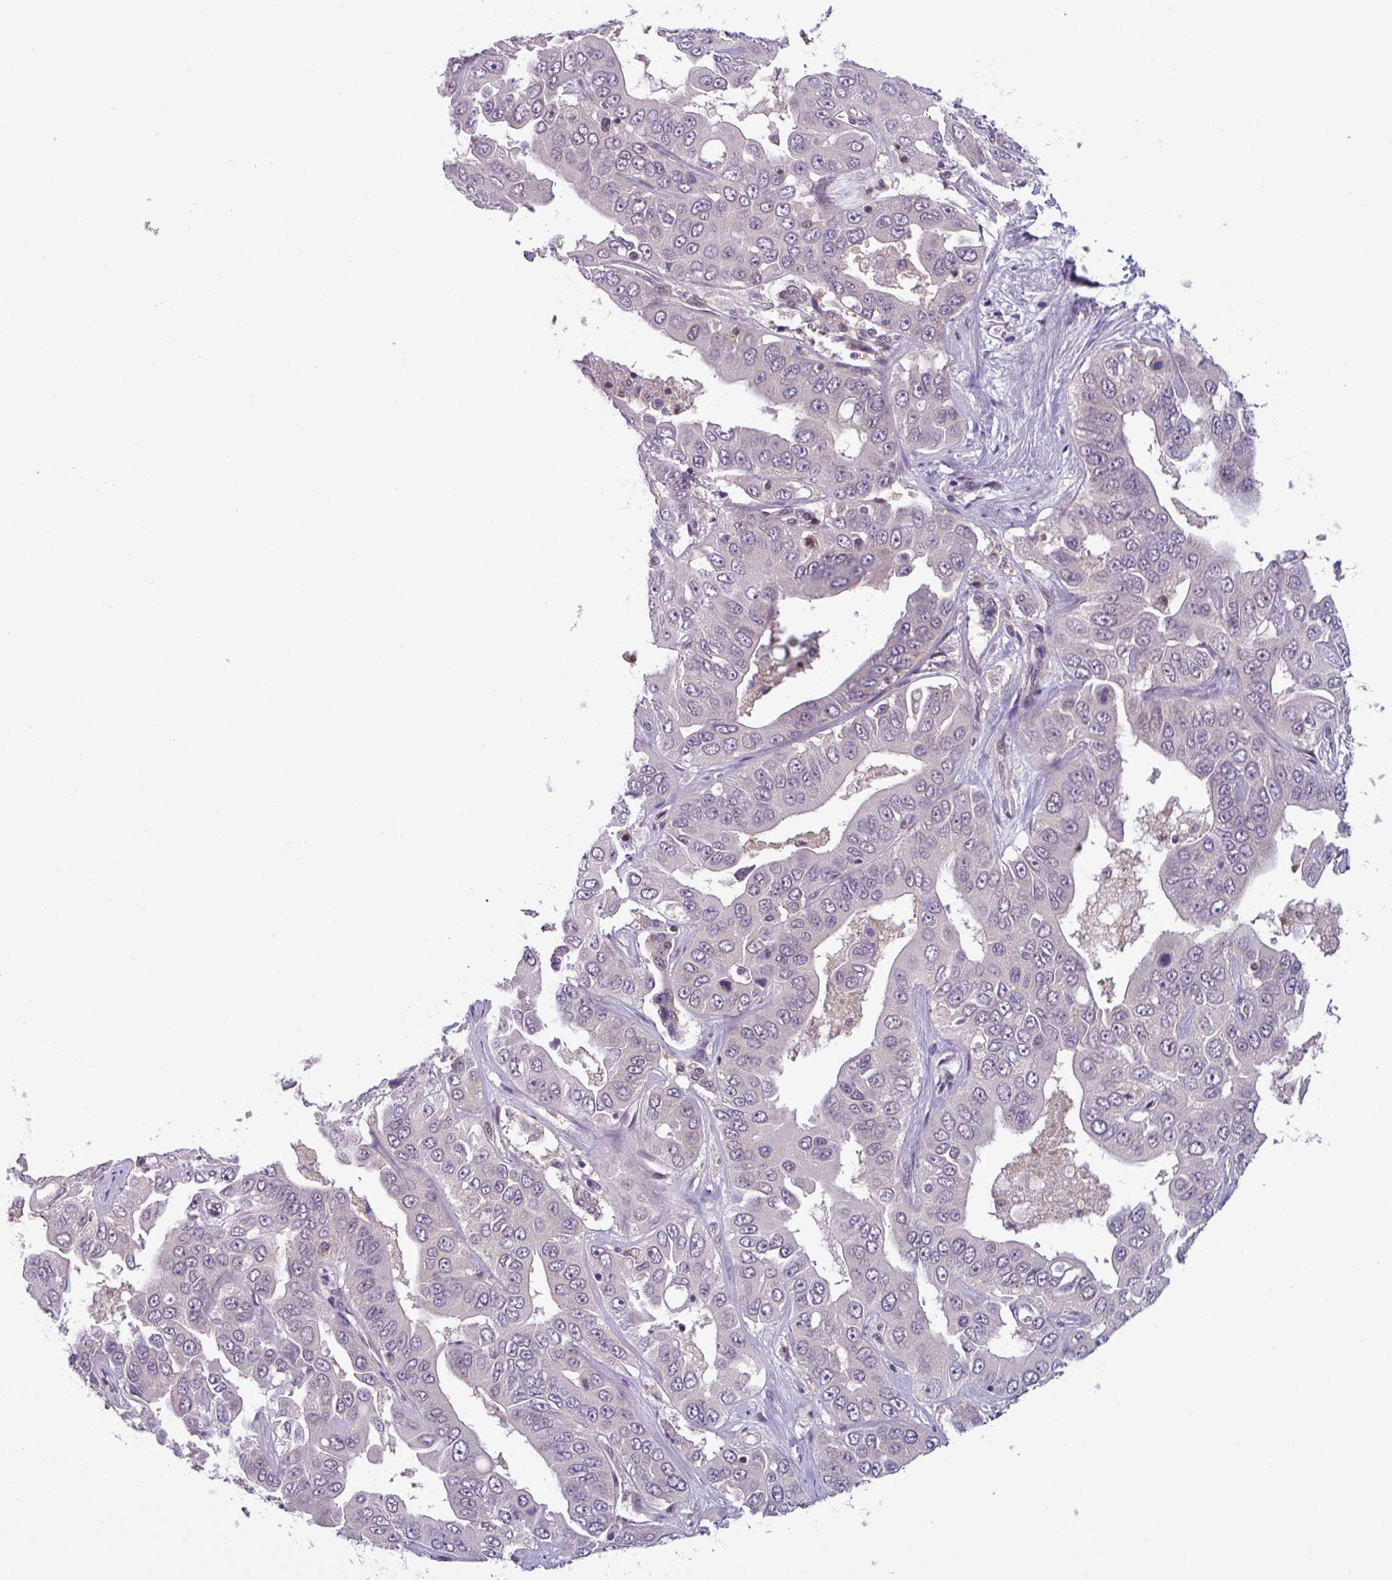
{"staining": {"intensity": "weak", "quantity": "<25%", "location": "cytoplasmic/membranous"}, "tissue": "liver cancer", "cell_type": "Tumor cells", "image_type": "cancer", "snomed": [{"axis": "morphology", "description": "Cholangiocarcinoma"}, {"axis": "topography", "description": "Liver"}], "caption": "A high-resolution histopathology image shows immunohistochemistry (IHC) staining of cholangiocarcinoma (liver), which demonstrates no significant expression in tumor cells.", "gene": "NPFFR1", "patient": {"sex": "female", "age": 52}}